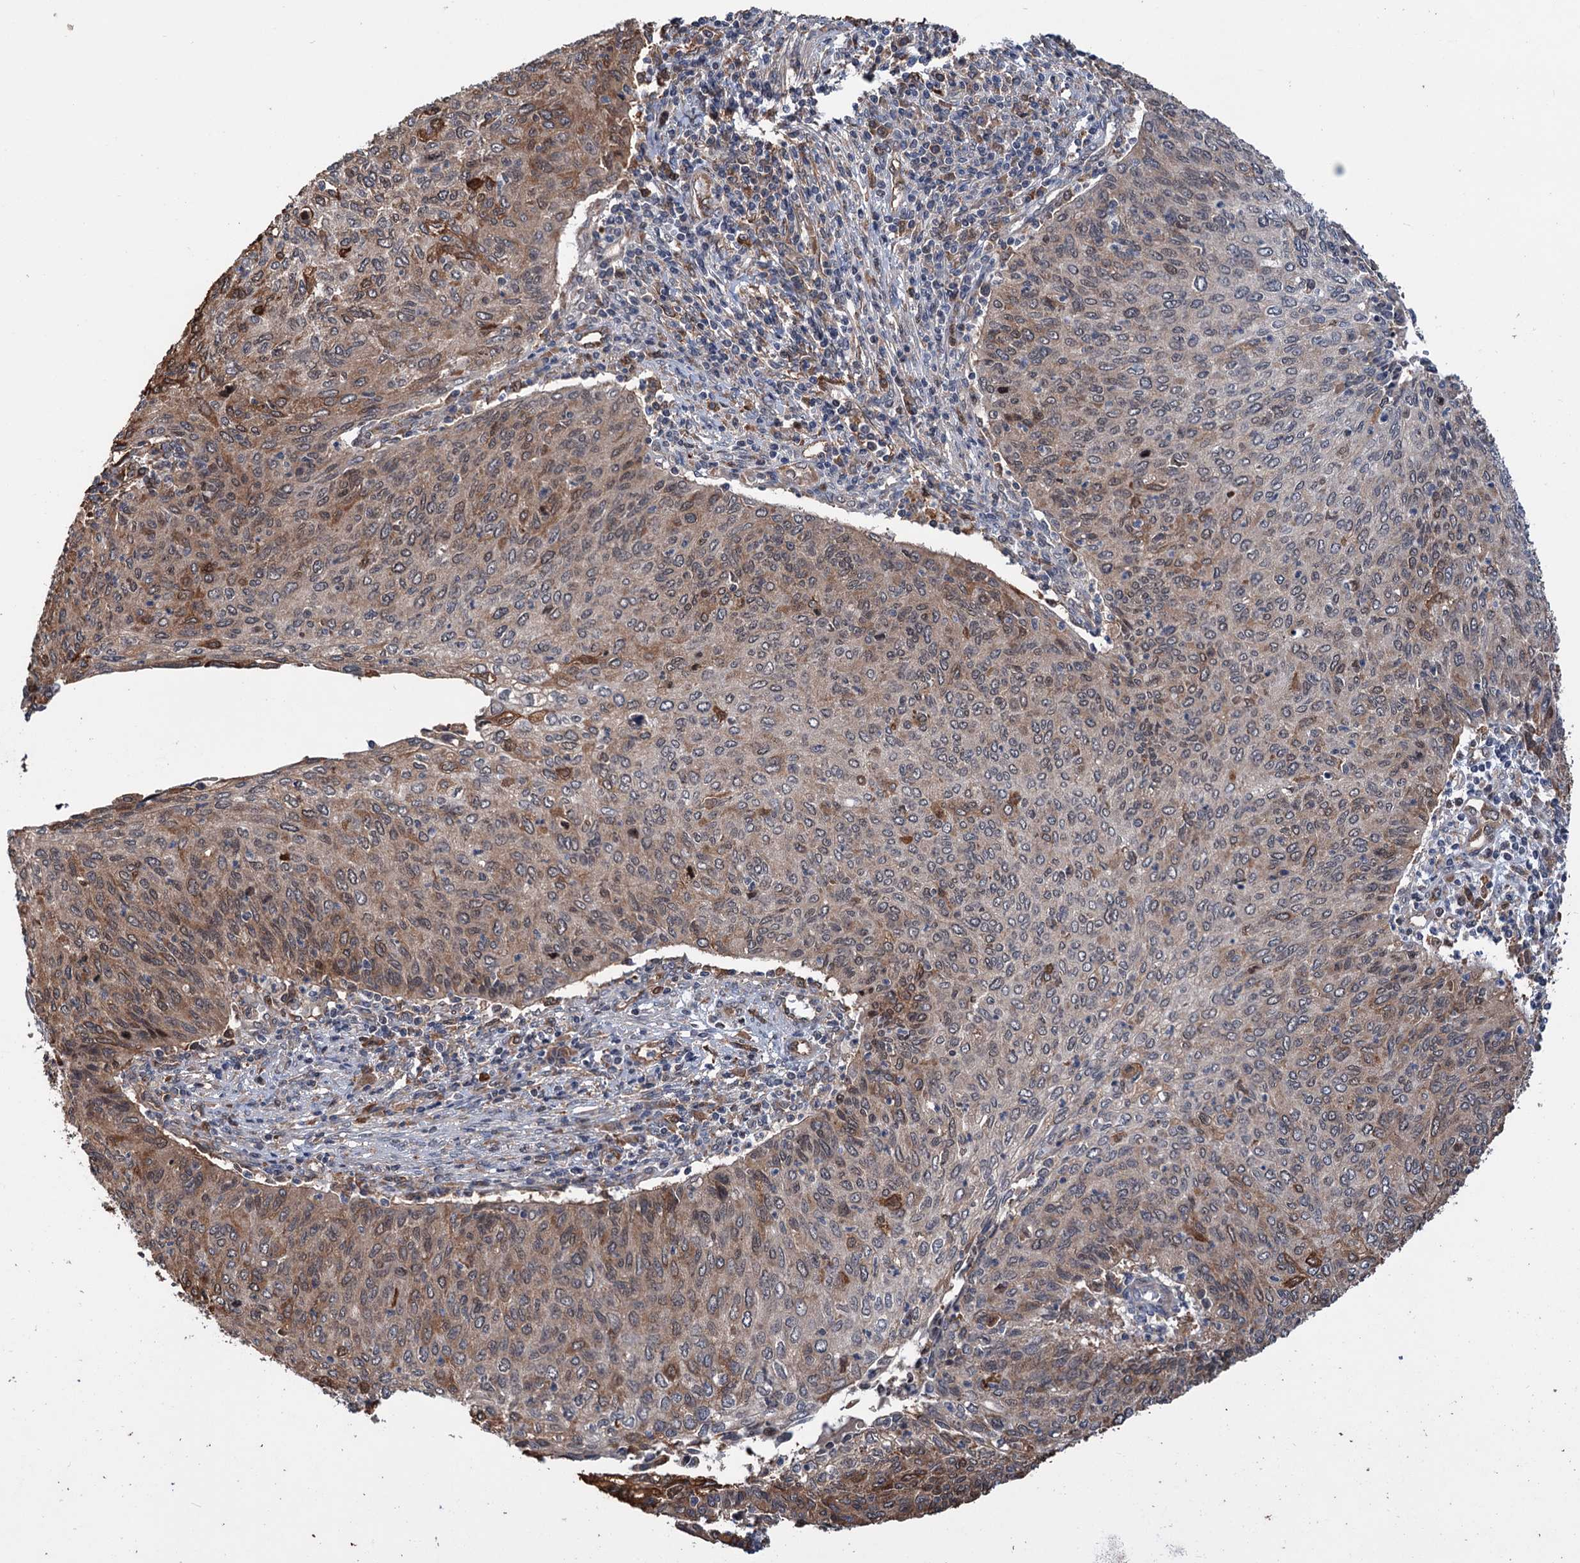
{"staining": {"intensity": "moderate", "quantity": "25%-75%", "location": "cytoplasmic/membranous"}, "tissue": "cervical cancer", "cell_type": "Tumor cells", "image_type": "cancer", "snomed": [{"axis": "morphology", "description": "Squamous cell carcinoma, NOS"}, {"axis": "topography", "description": "Cervix"}], "caption": "A brown stain labels moderate cytoplasmic/membranous staining of a protein in human squamous cell carcinoma (cervical) tumor cells.", "gene": "NCAPD2", "patient": {"sex": "female", "age": 38}}